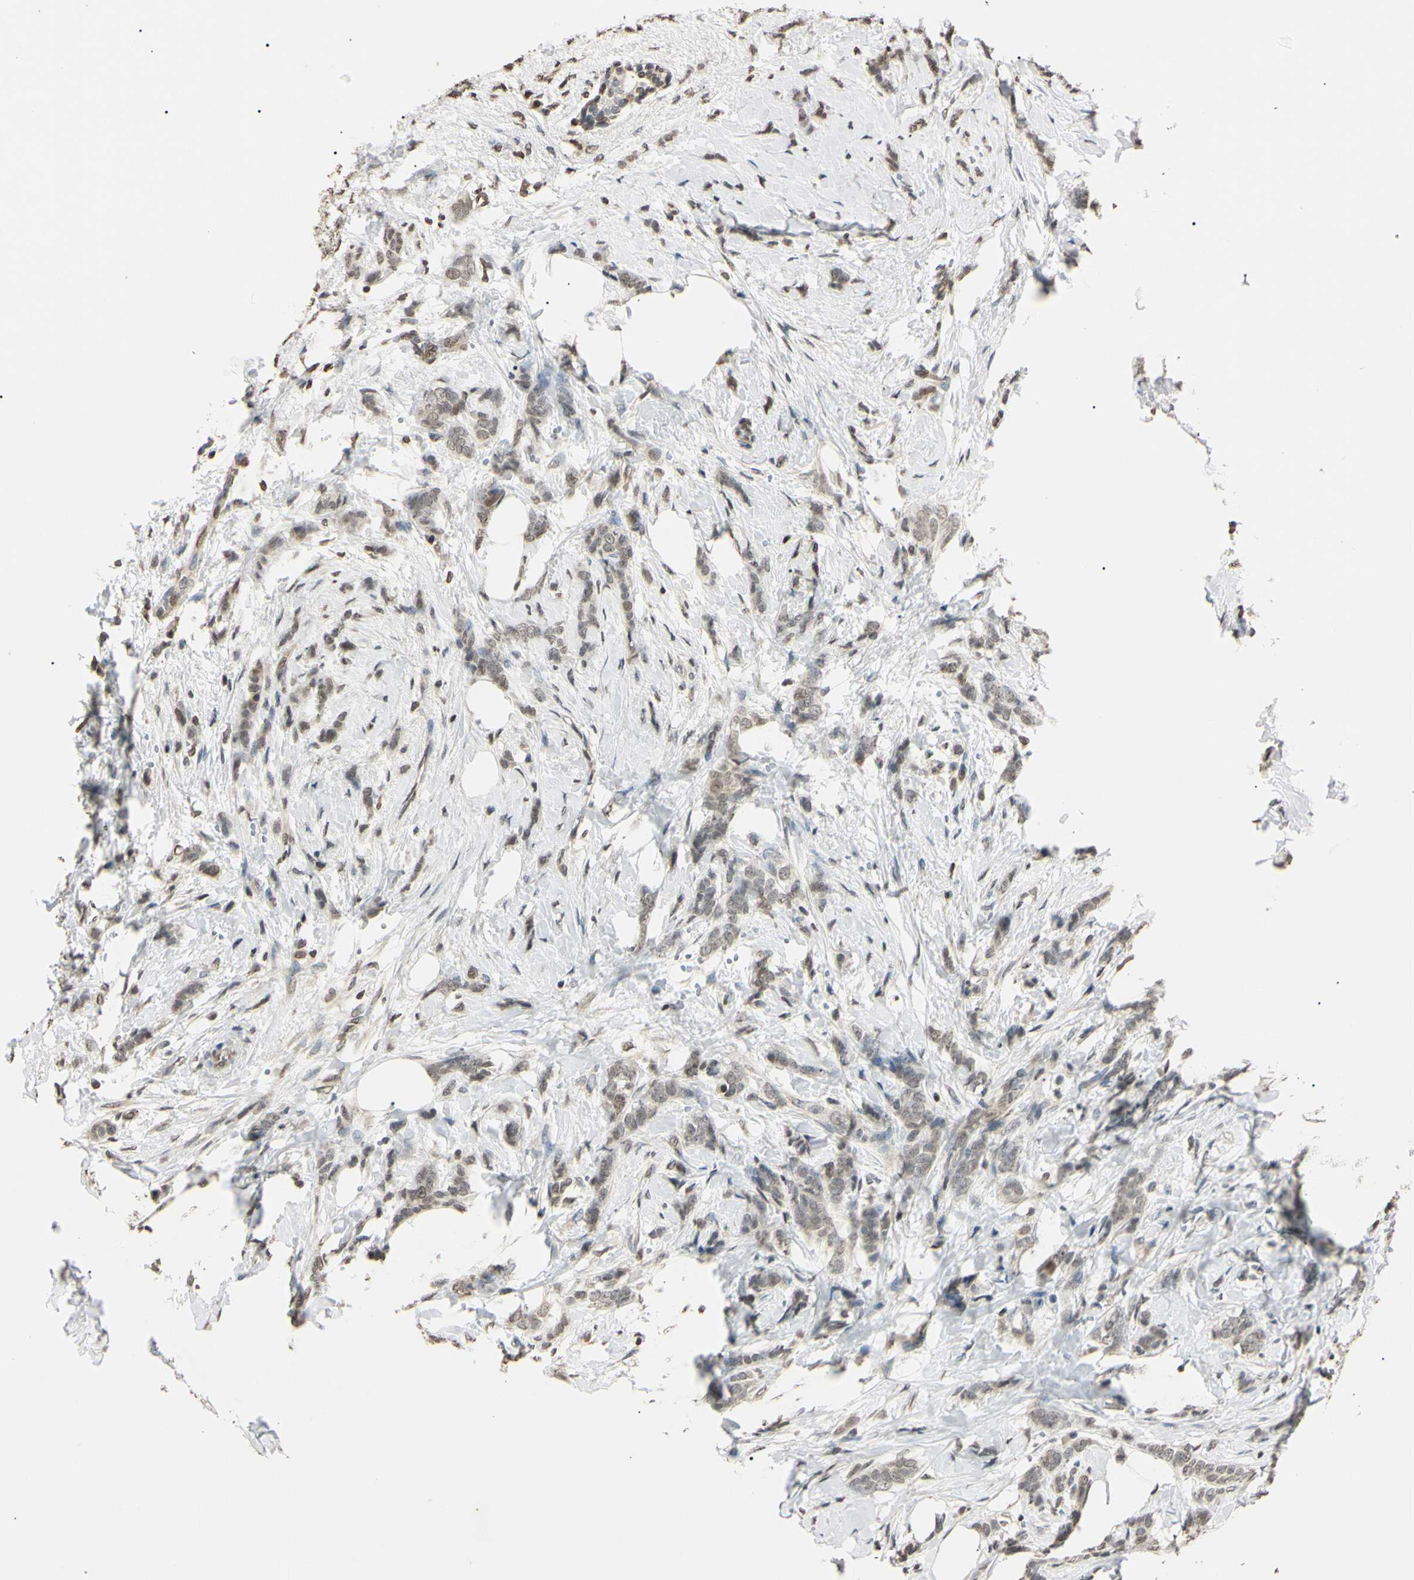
{"staining": {"intensity": "weak", "quantity": ">75%", "location": "nuclear"}, "tissue": "breast cancer", "cell_type": "Tumor cells", "image_type": "cancer", "snomed": [{"axis": "morphology", "description": "Lobular carcinoma, in situ"}, {"axis": "morphology", "description": "Lobular carcinoma"}, {"axis": "topography", "description": "Breast"}], "caption": "Human breast cancer (lobular carcinoma) stained with a brown dye reveals weak nuclear positive staining in approximately >75% of tumor cells.", "gene": "CDC45", "patient": {"sex": "female", "age": 41}}